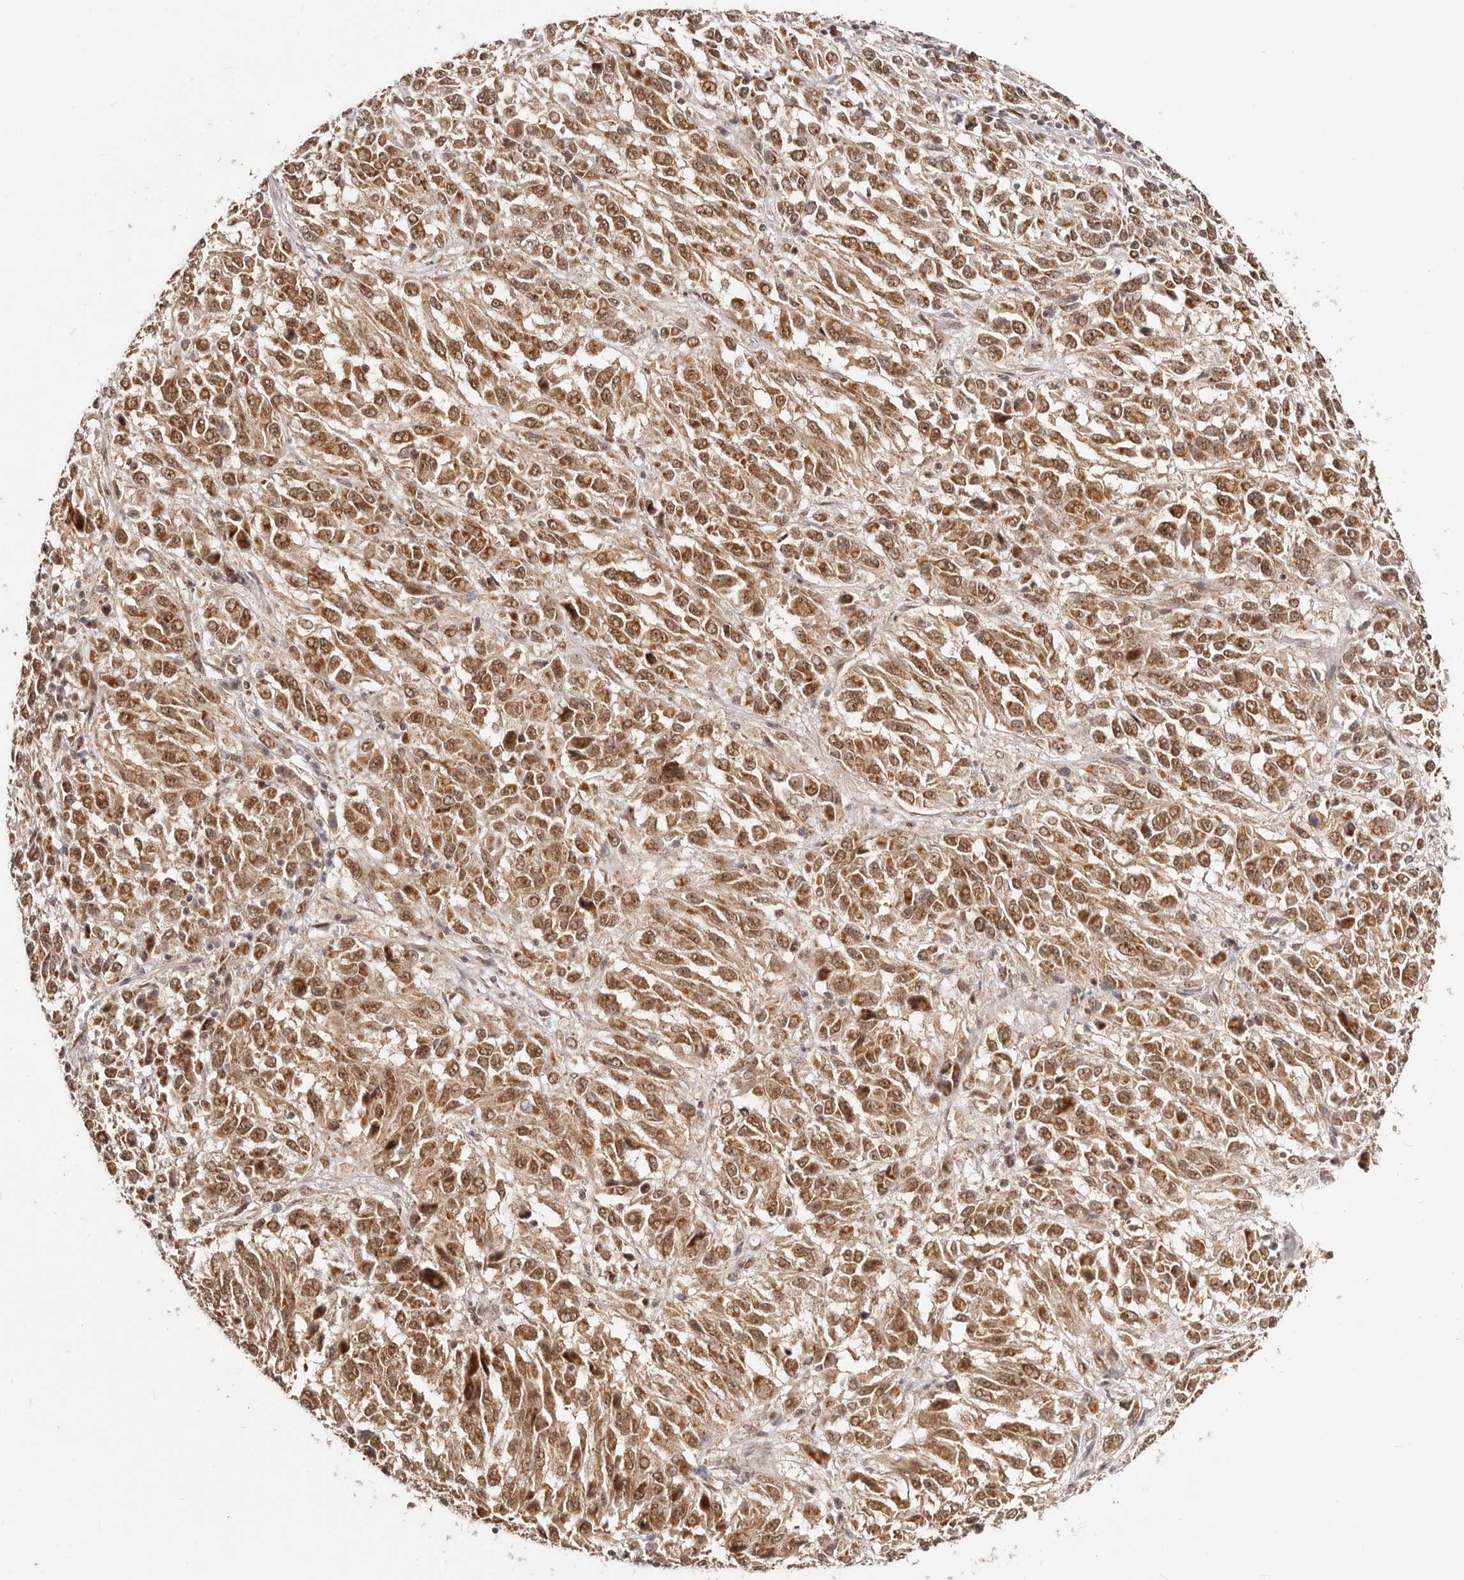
{"staining": {"intensity": "strong", "quantity": ">75%", "location": "cytoplasmic/membranous,nuclear"}, "tissue": "melanoma", "cell_type": "Tumor cells", "image_type": "cancer", "snomed": [{"axis": "morphology", "description": "Malignant melanoma, Metastatic site"}, {"axis": "topography", "description": "Lung"}], "caption": "The photomicrograph reveals a brown stain indicating the presence of a protein in the cytoplasmic/membranous and nuclear of tumor cells in malignant melanoma (metastatic site).", "gene": "SEC14L1", "patient": {"sex": "male", "age": 64}}